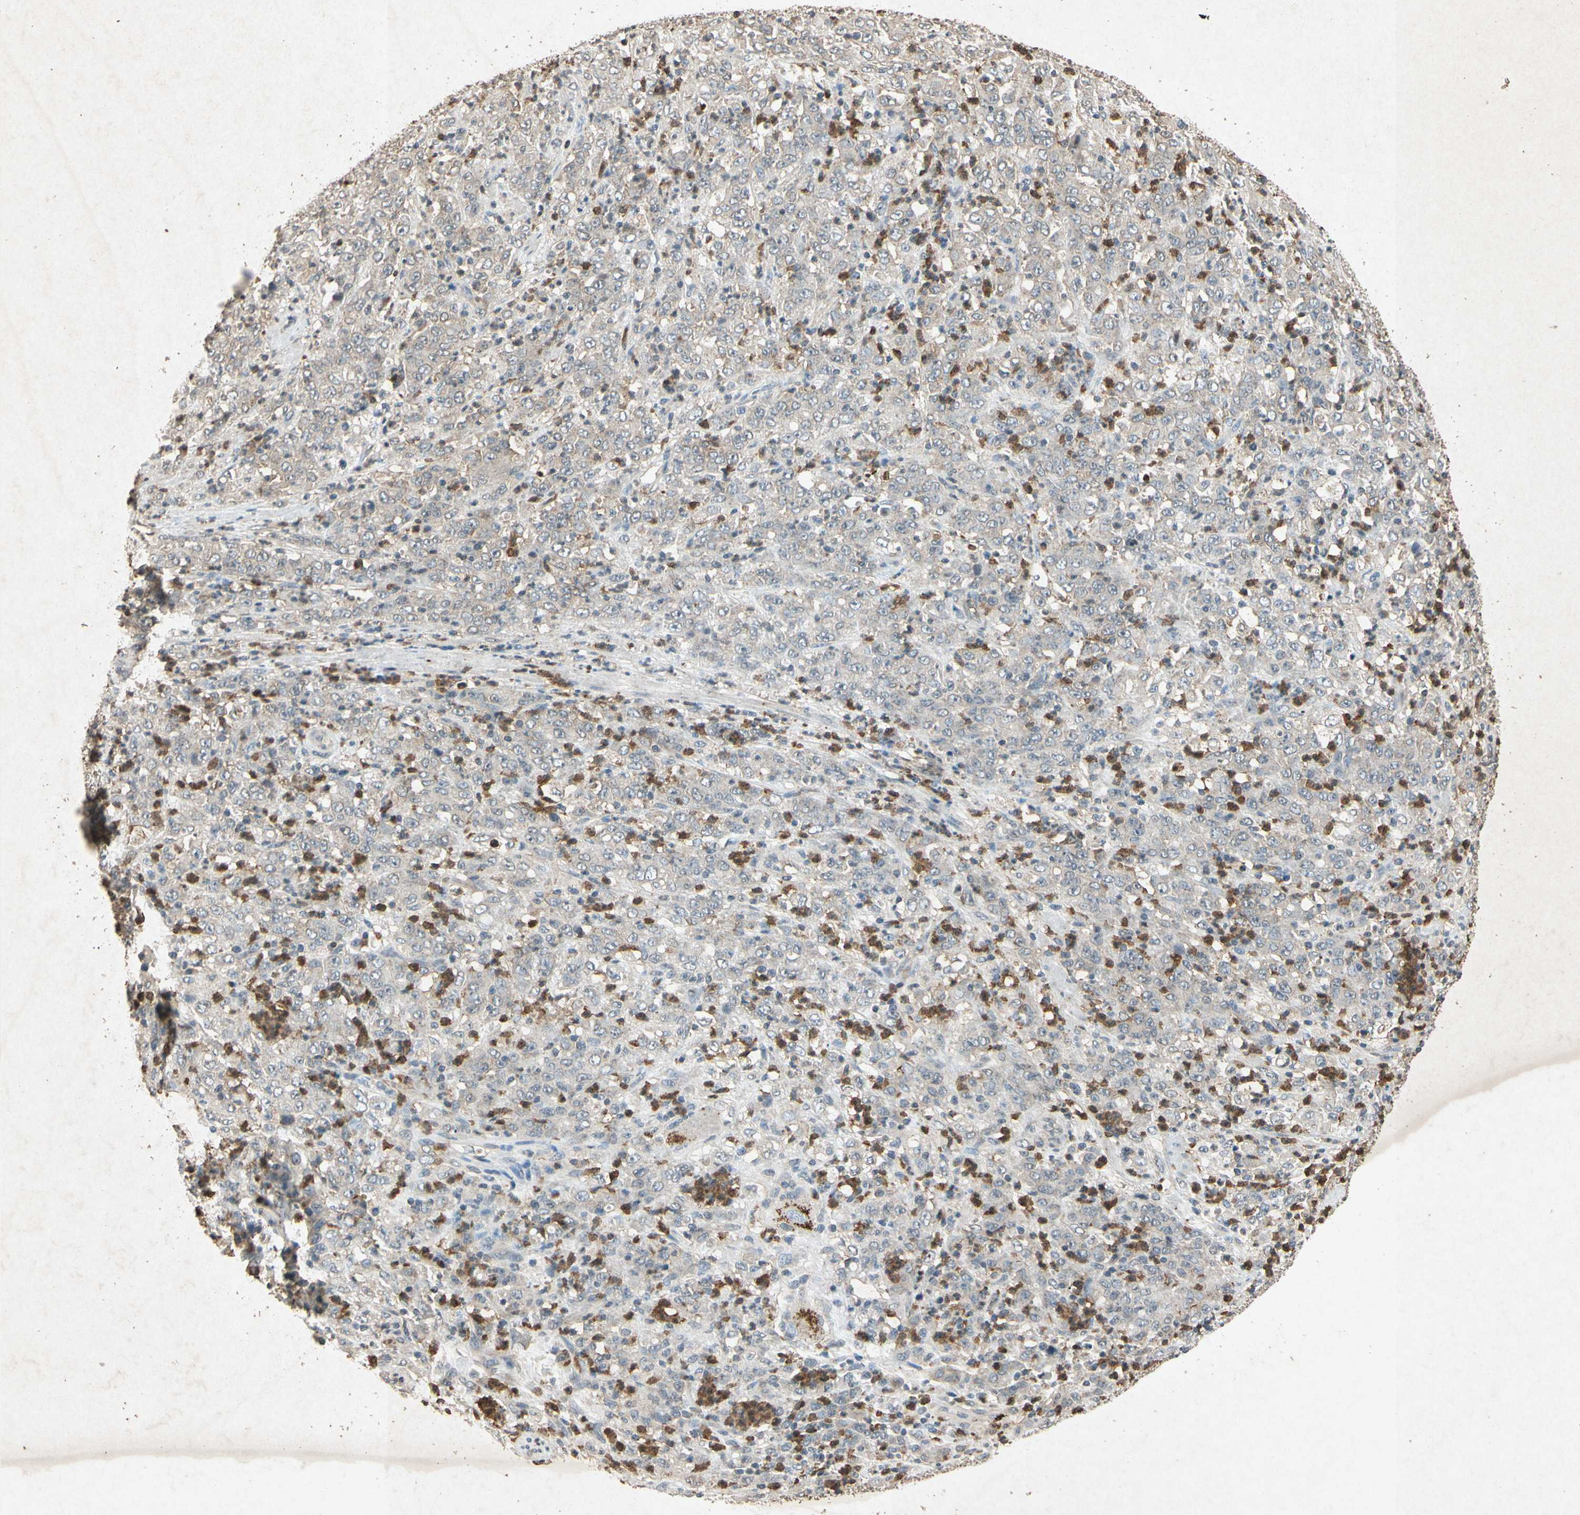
{"staining": {"intensity": "weak", "quantity": ">75%", "location": "cytoplasmic/membranous"}, "tissue": "stomach cancer", "cell_type": "Tumor cells", "image_type": "cancer", "snomed": [{"axis": "morphology", "description": "Adenocarcinoma, NOS"}, {"axis": "topography", "description": "Stomach, lower"}], "caption": "Tumor cells demonstrate low levels of weak cytoplasmic/membranous positivity in about >75% of cells in human adenocarcinoma (stomach).", "gene": "MSRB1", "patient": {"sex": "female", "age": 71}}